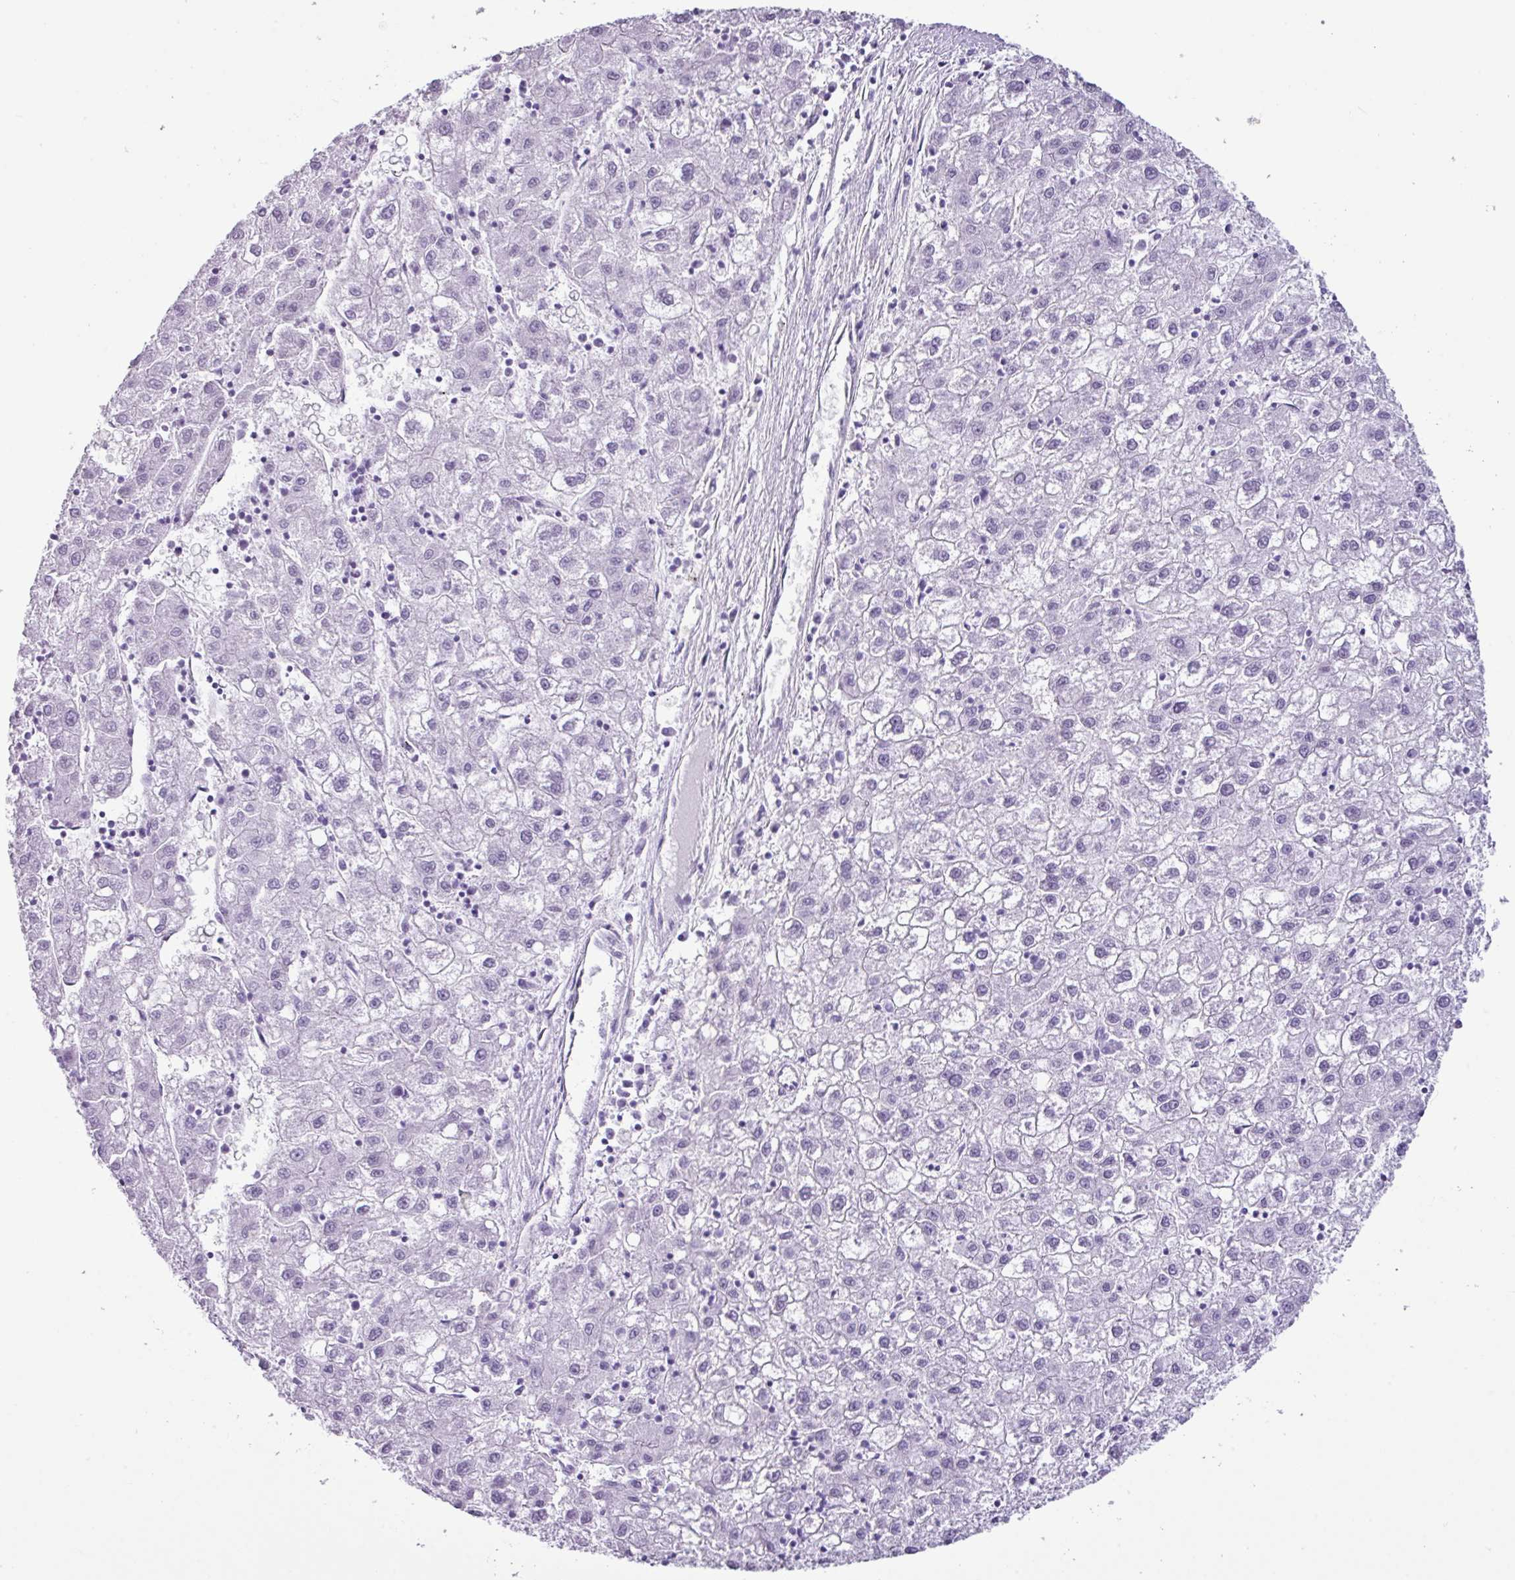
{"staining": {"intensity": "negative", "quantity": "none", "location": "none"}, "tissue": "liver cancer", "cell_type": "Tumor cells", "image_type": "cancer", "snomed": [{"axis": "morphology", "description": "Carcinoma, Hepatocellular, NOS"}, {"axis": "topography", "description": "Liver"}], "caption": "The micrograph shows no significant staining in tumor cells of liver cancer (hepatocellular carcinoma).", "gene": "SCT", "patient": {"sex": "male", "age": 72}}